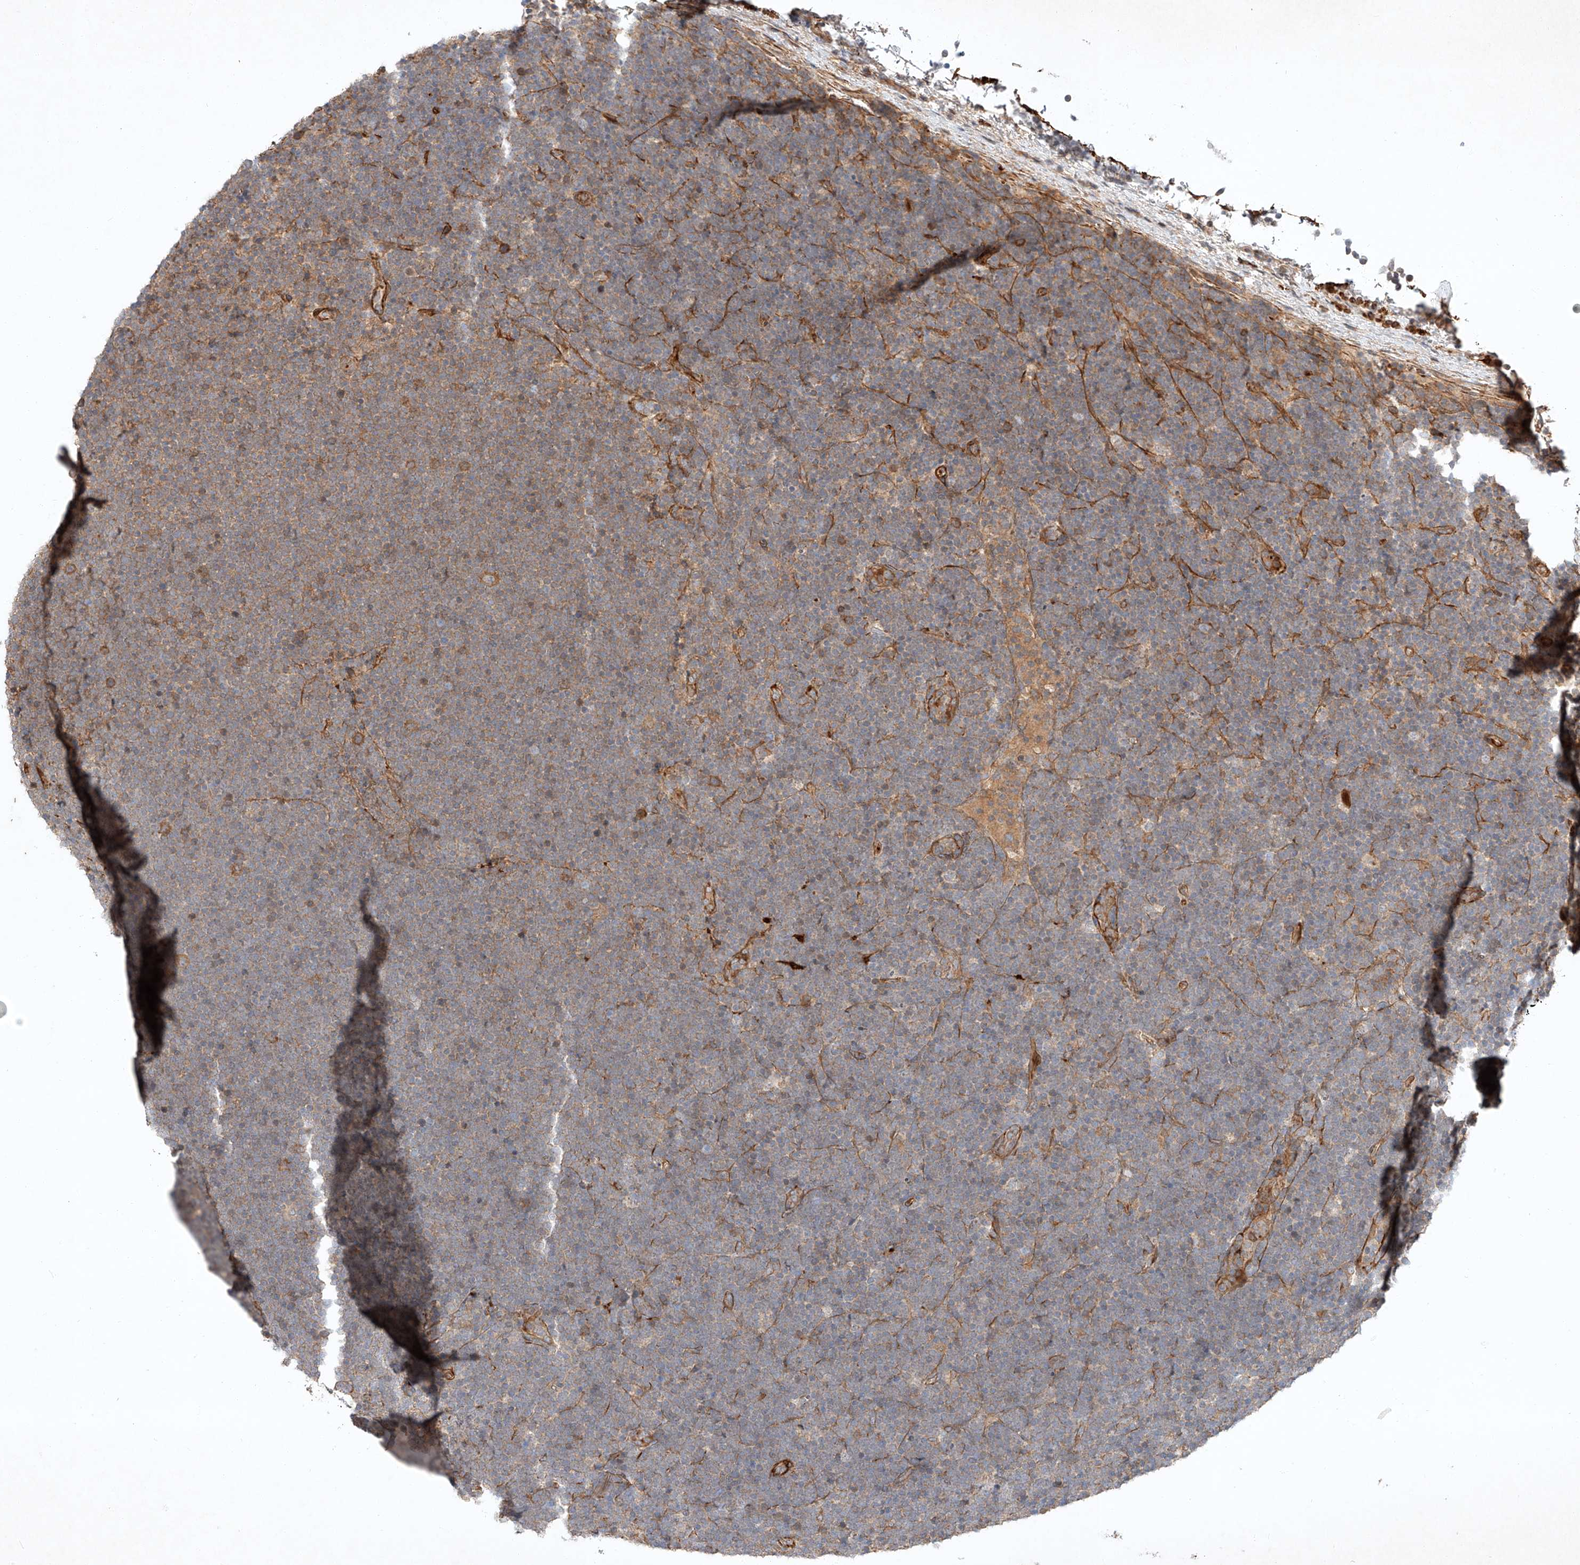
{"staining": {"intensity": "weak", "quantity": "25%-75%", "location": "cytoplasmic/membranous"}, "tissue": "lymphoma", "cell_type": "Tumor cells", "image_type": "cancer", "snomed": [{"axis": "morphology", "description": "Malignant lymphoma, non-Hodgkin's type, High grade"}, {"axis": "topography", "description": "Lymph node"}], "caption": "Immunohistochemical staining of malignant lymphoma, non-Hodgkin's type (high-grade) displays weak cytoplasmic/membranous protein staining in about 25%-75% of tumor cells.", "gene": "ARHGAP33", "patient": {"sex": "male", "age": 13}}